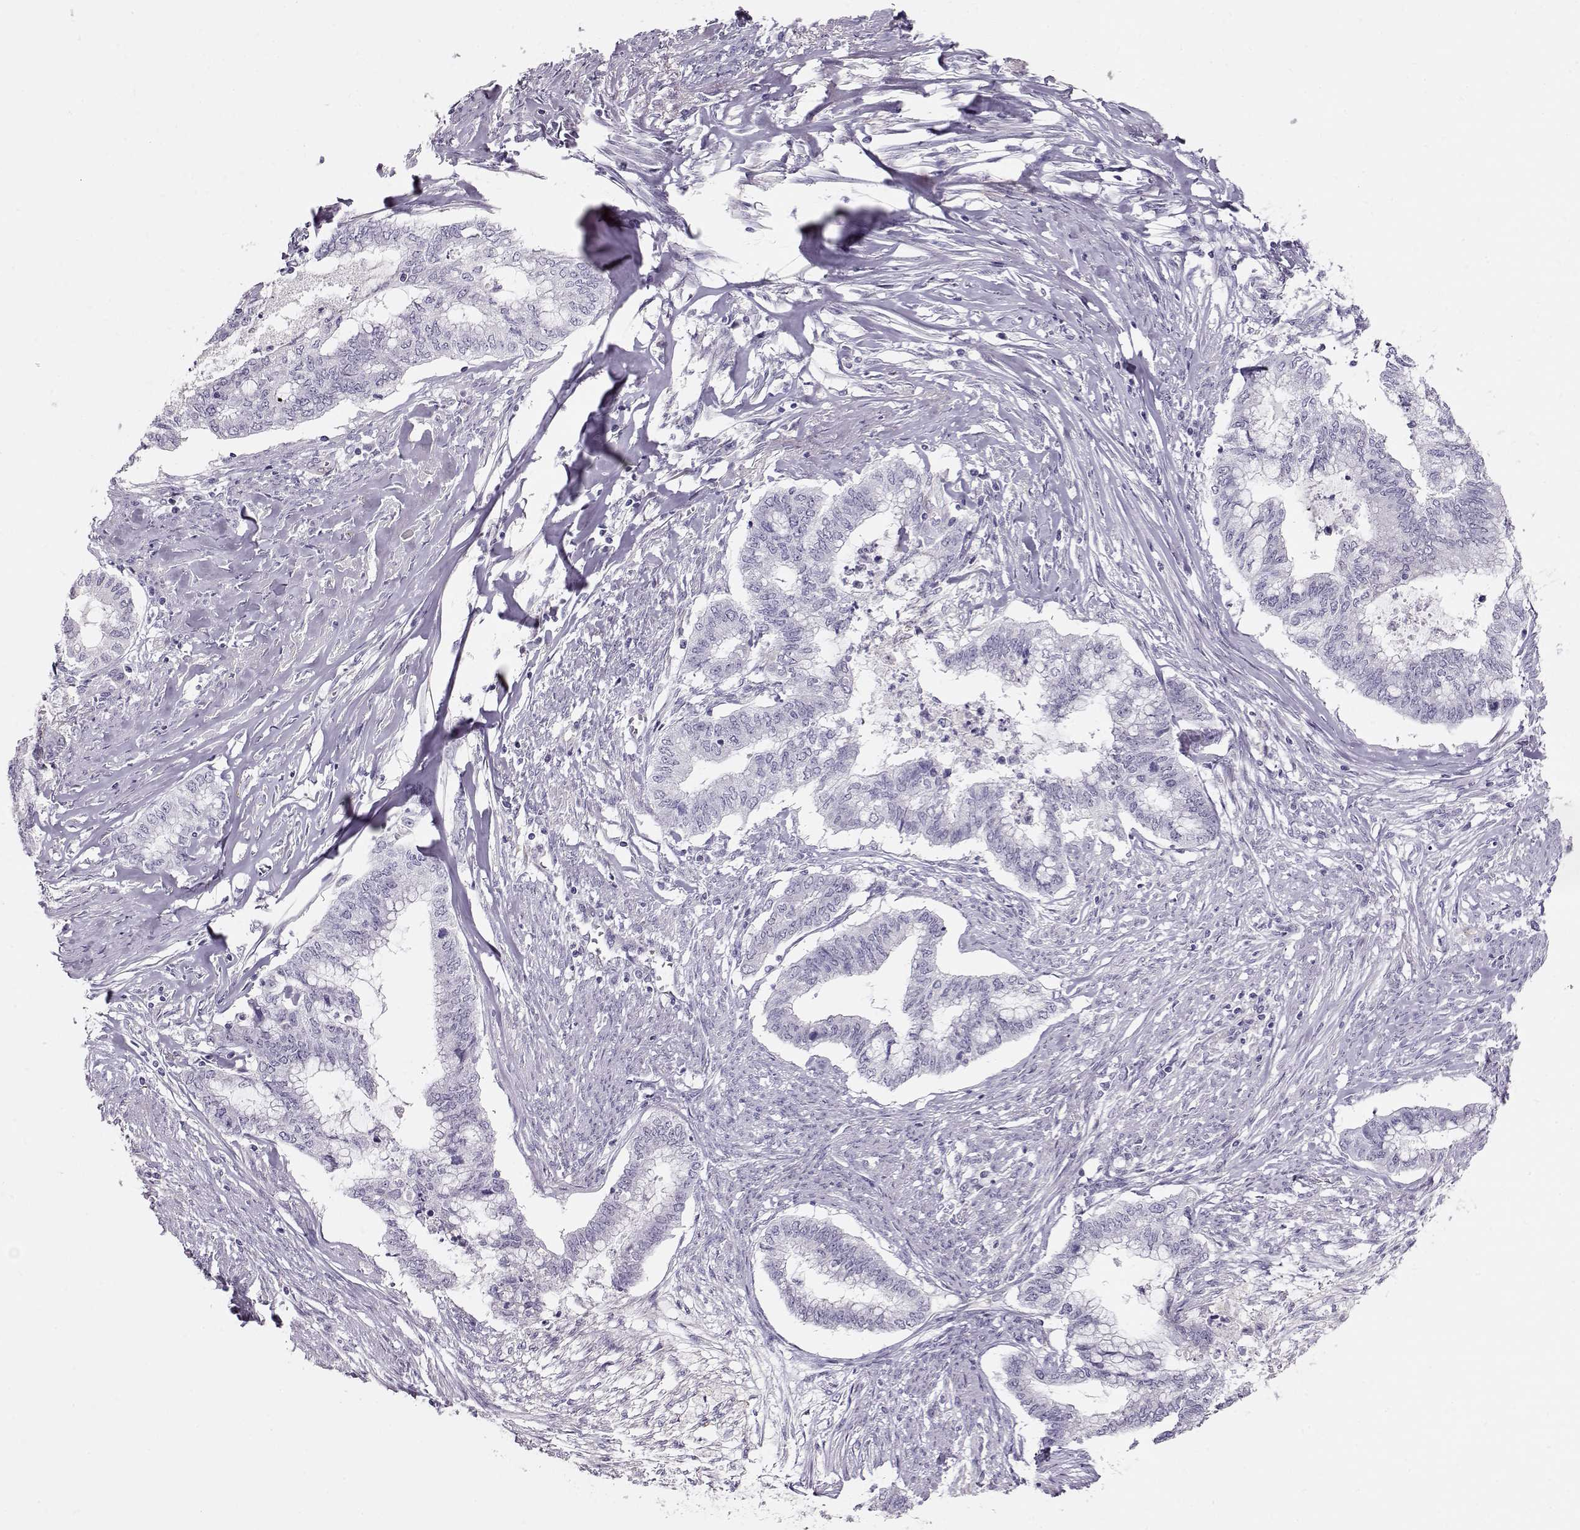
{"staining": {"intensity": "negative", "quantity": "none", "location": "none"}, "tissue": "endometrial cancer", "cell_type": "Tumor cells", "image_type": "cancer", "snomed": [{"axis": "morphology", "description": "Adenocarcinoma, NOS"}, {"axis": "topography", "description": "Endometrium"}], "caption": "Micrograph shows no protein staining in tumor cells of adenocarcinoma (endometrial) tissue.", "gene": "RBM44", "patient": {"sex": "female", "age": 79}}